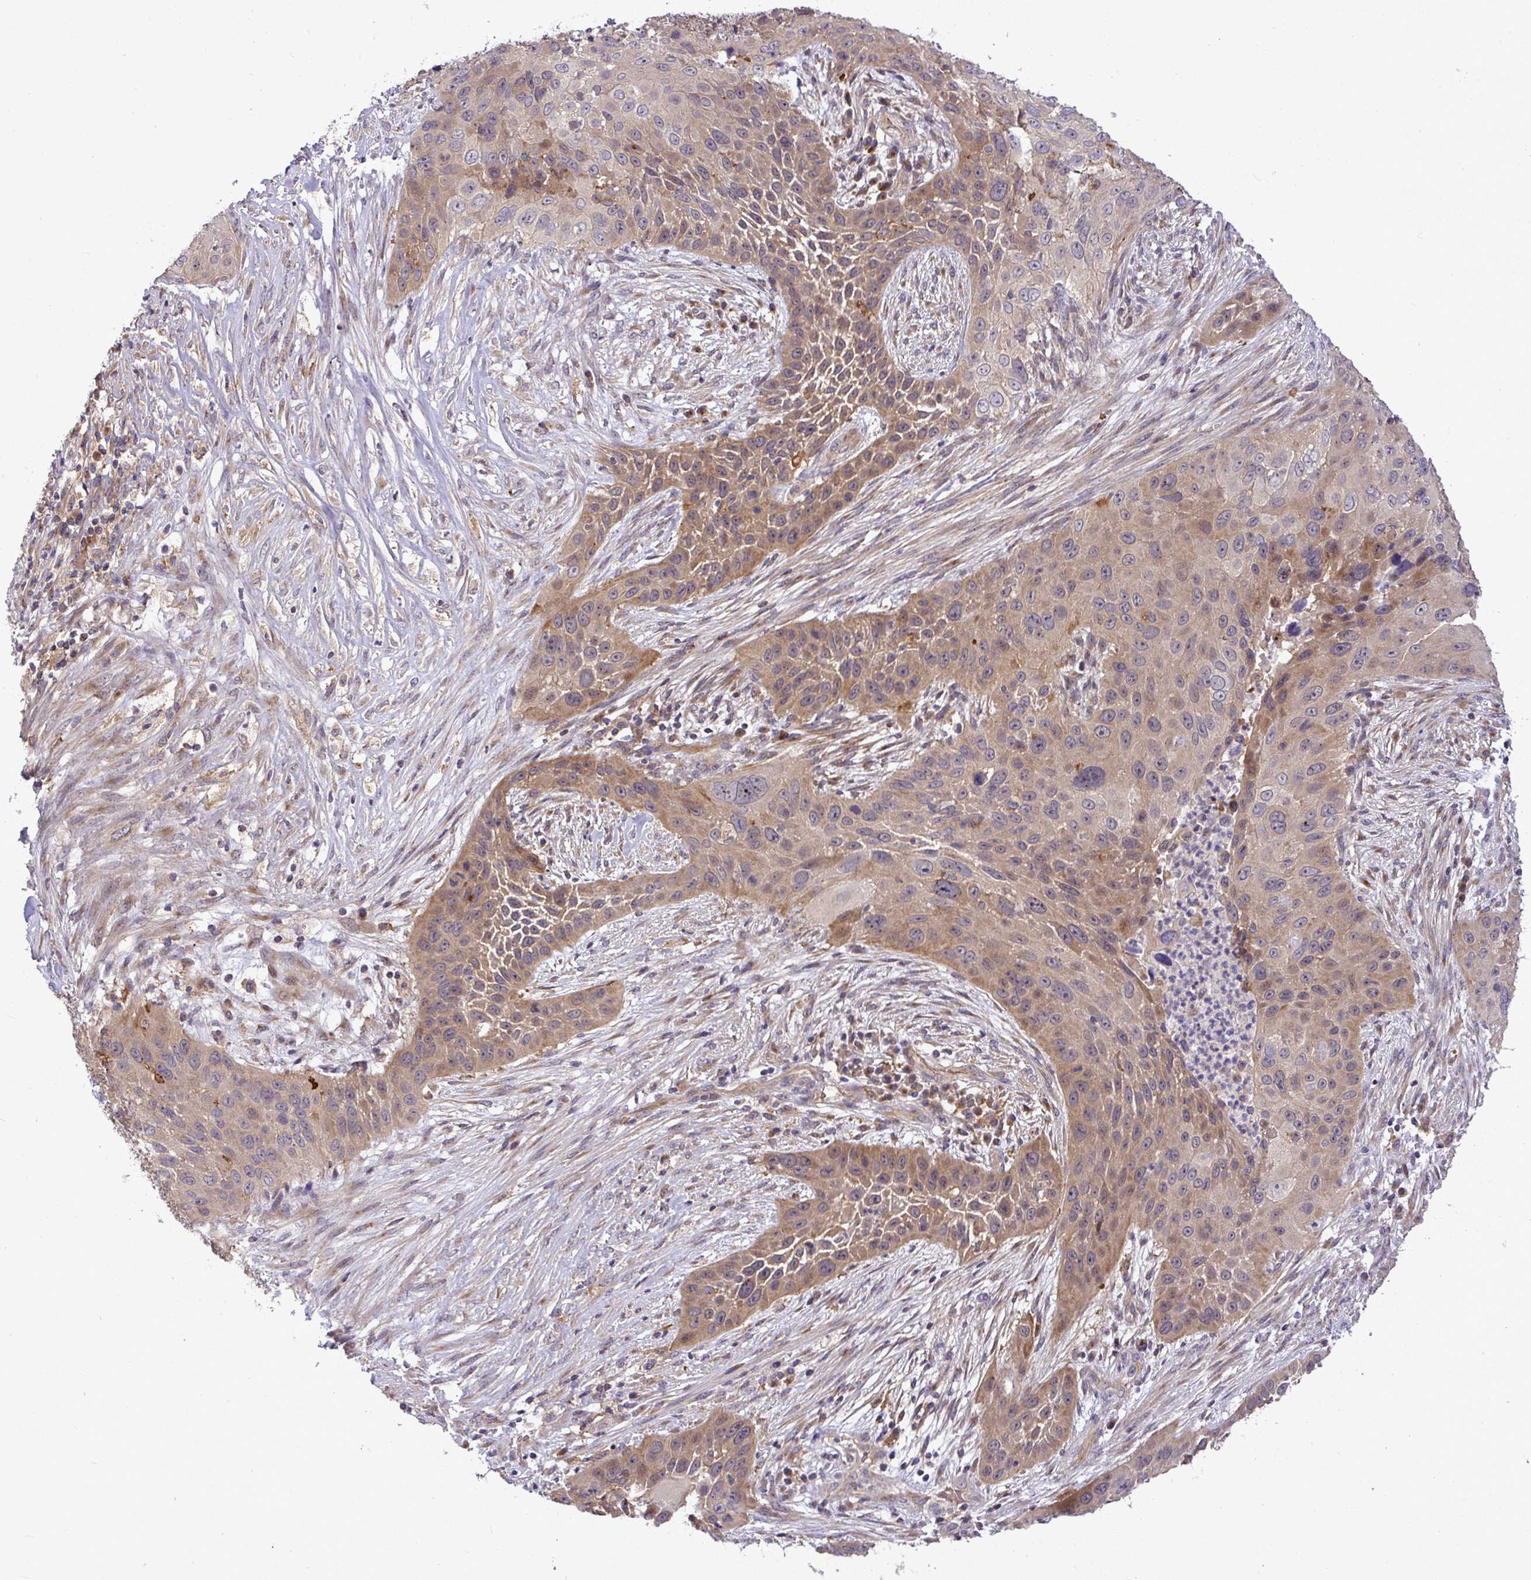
{"staining": {"intensity": "moderate", "quantity": "<25%", "location": "cytoplasmic/membranous"}, "tissue": "lung cancer", "cell_type": "Tumor cells", "image_type": "cancer", "snomed": [{"axis": "morphology", "description": "Squamous cell carcinoma, NOS"}, {"axis": "topography", "description": "Lung"}], "caption": "Brown immunohistochemical staining in human lung cancer (squamous cell carcinoma) exhibits moderate cytoplasmic/membranous expression in approximately <25% of tumor cells.", "gene": "SLC9A6", "patient": {"sex": "male", "age": 63}}